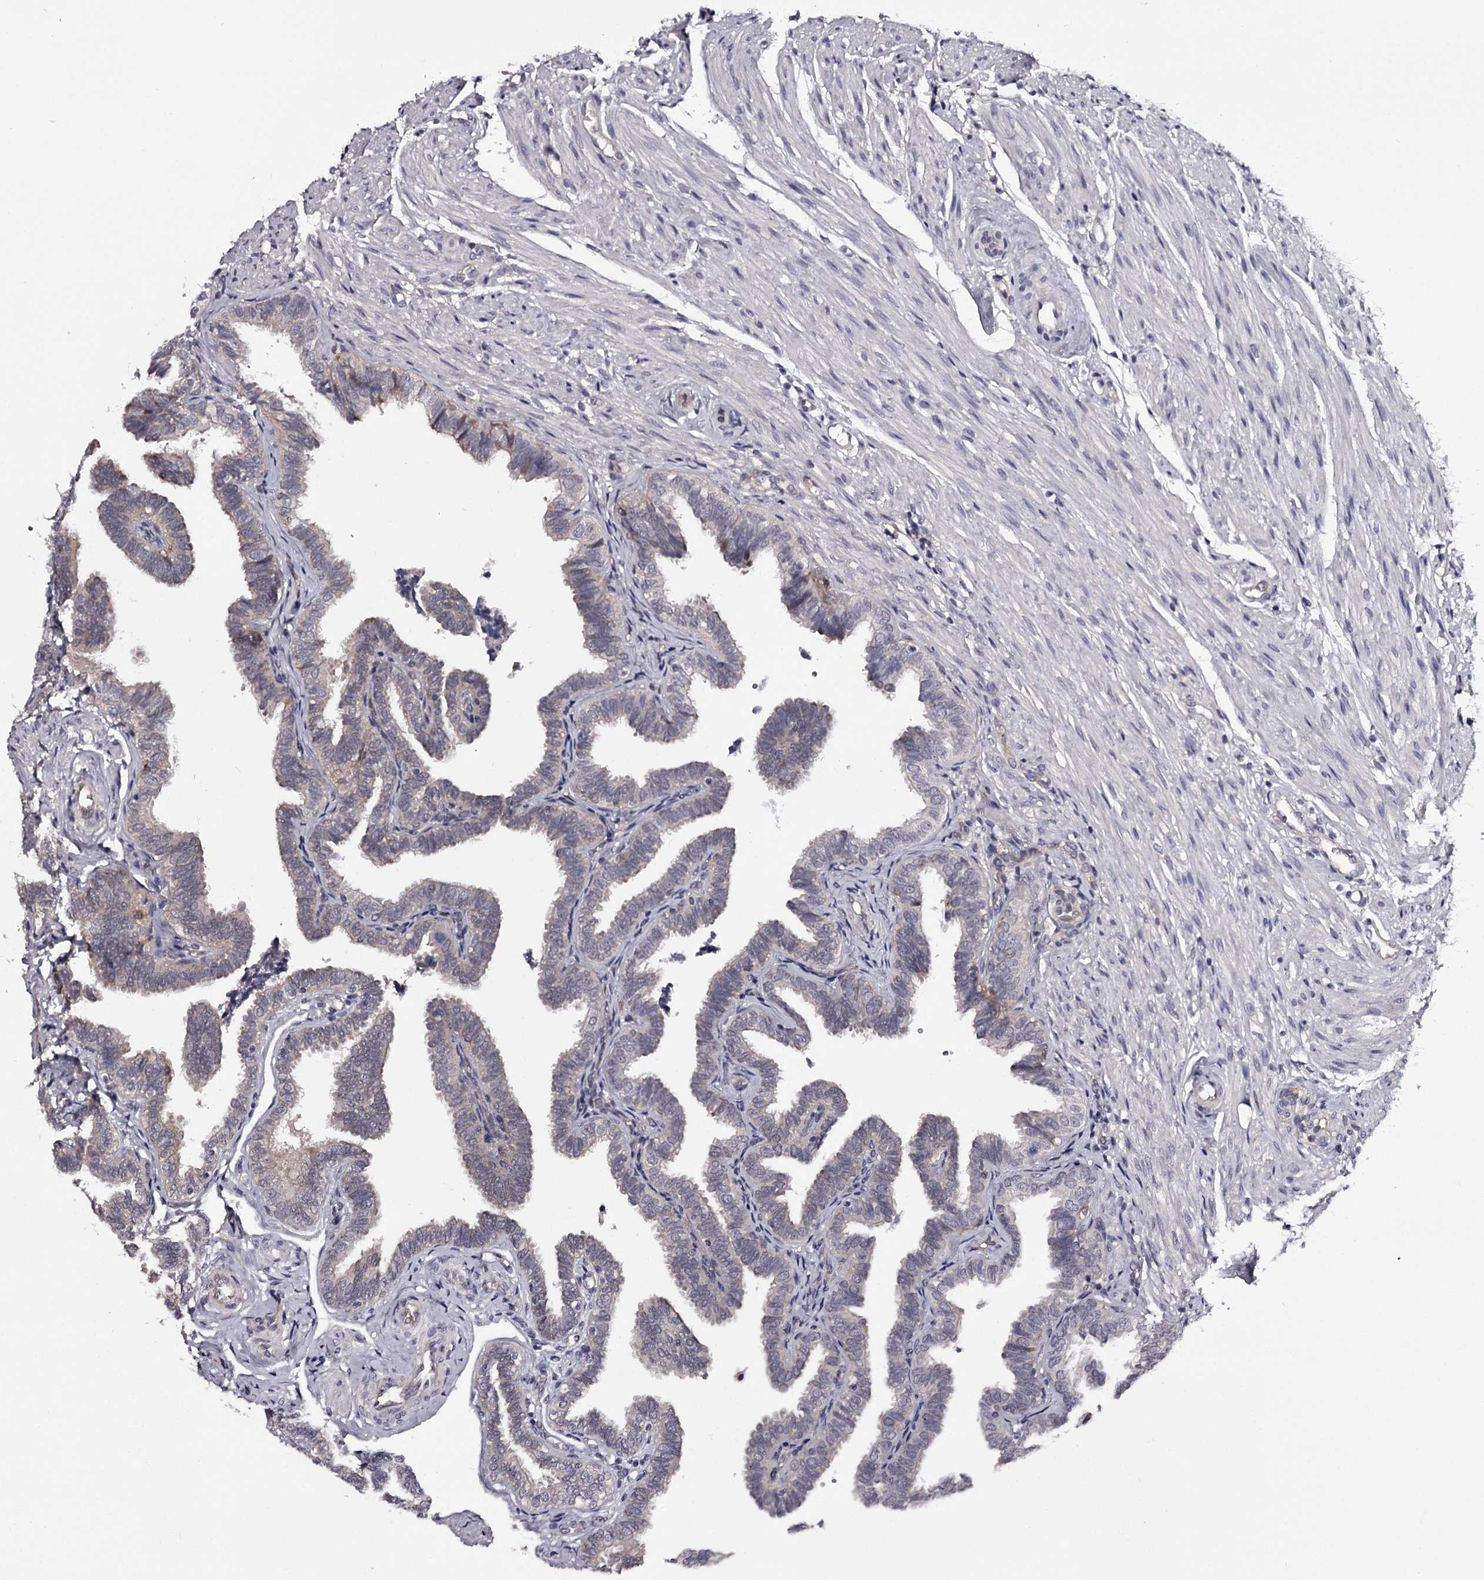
{"staining": {"intensity": "weak", "quantity": "<25%", "location": "cytoplasmic/membranous"}, "tissue": "fallopian tube", "cell_type": "Glandular cells", "image_type": "normal", "snomed": [{"axis": "morphology", "description": "Normal tissue, NOS"}, {"axis": "topography", "description": "Fallopian tube"}], "caption": "DAB (3,3'-diaminobenzidine) immunohistochemical staining of normal human fallopian tube shows no significant expression in glandular cells.", "gene": "GSTO1", "patient": {"sex": "female", "age": 39}}